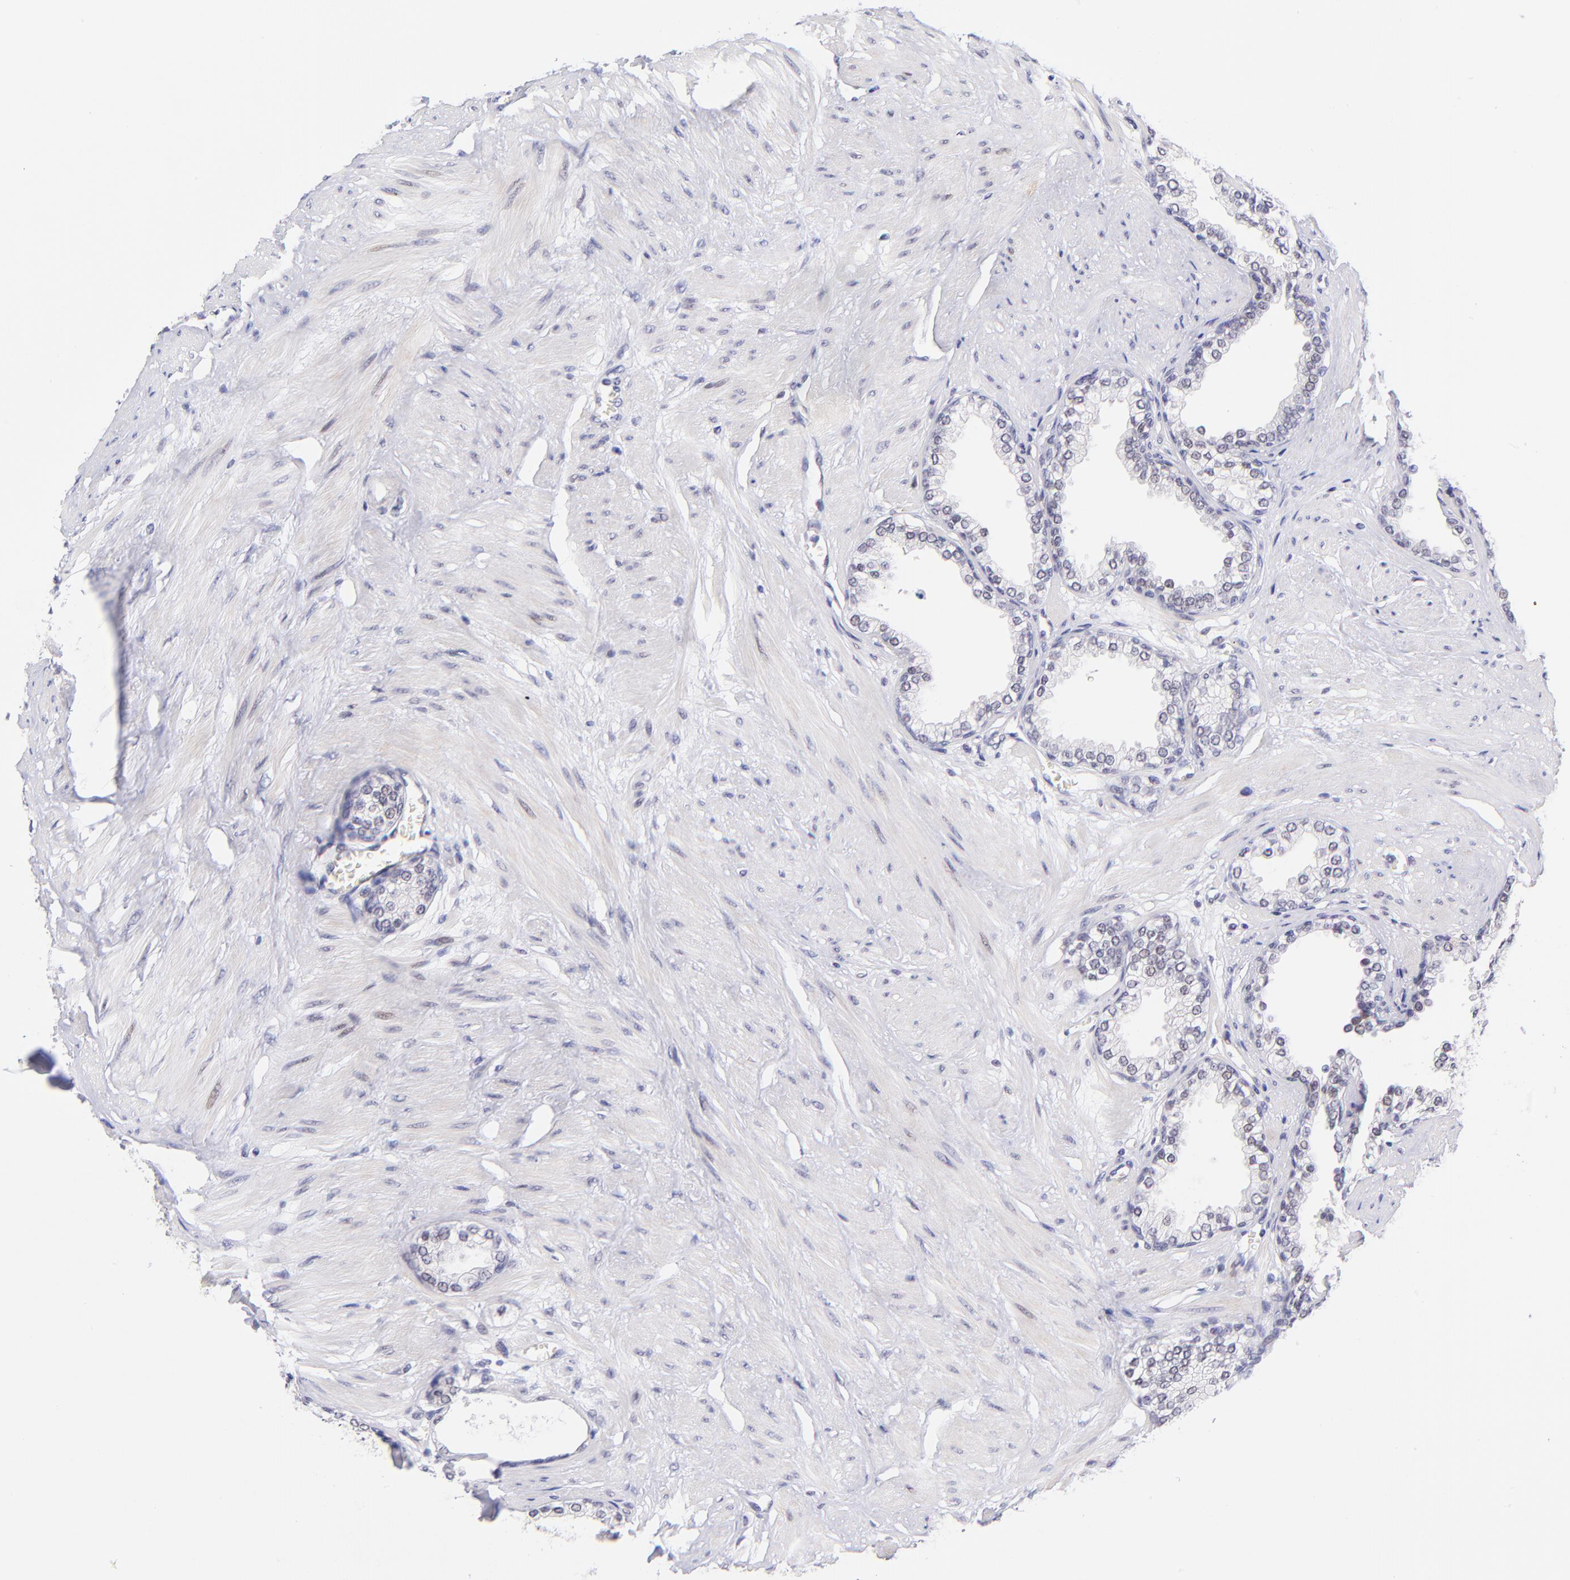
{"staining": {"intensity": "weak", "quantity": "25%-75%", "location": "nuclear"}, "tissue": "prostate", "cell_type": "Glandular cells", "image_type": "normal", "snomed": [{"axis": "morphology", "description": "Normal tissue, NOS"}, {"axis": "topography", "description": "Prostate"}], "caption": "A brown stain highlights weak nuclear staining of a protein in glandular cells of unremarkable human prostate.", "gene": "SOX6", "patient": {"sex": "male", "age": 64}}